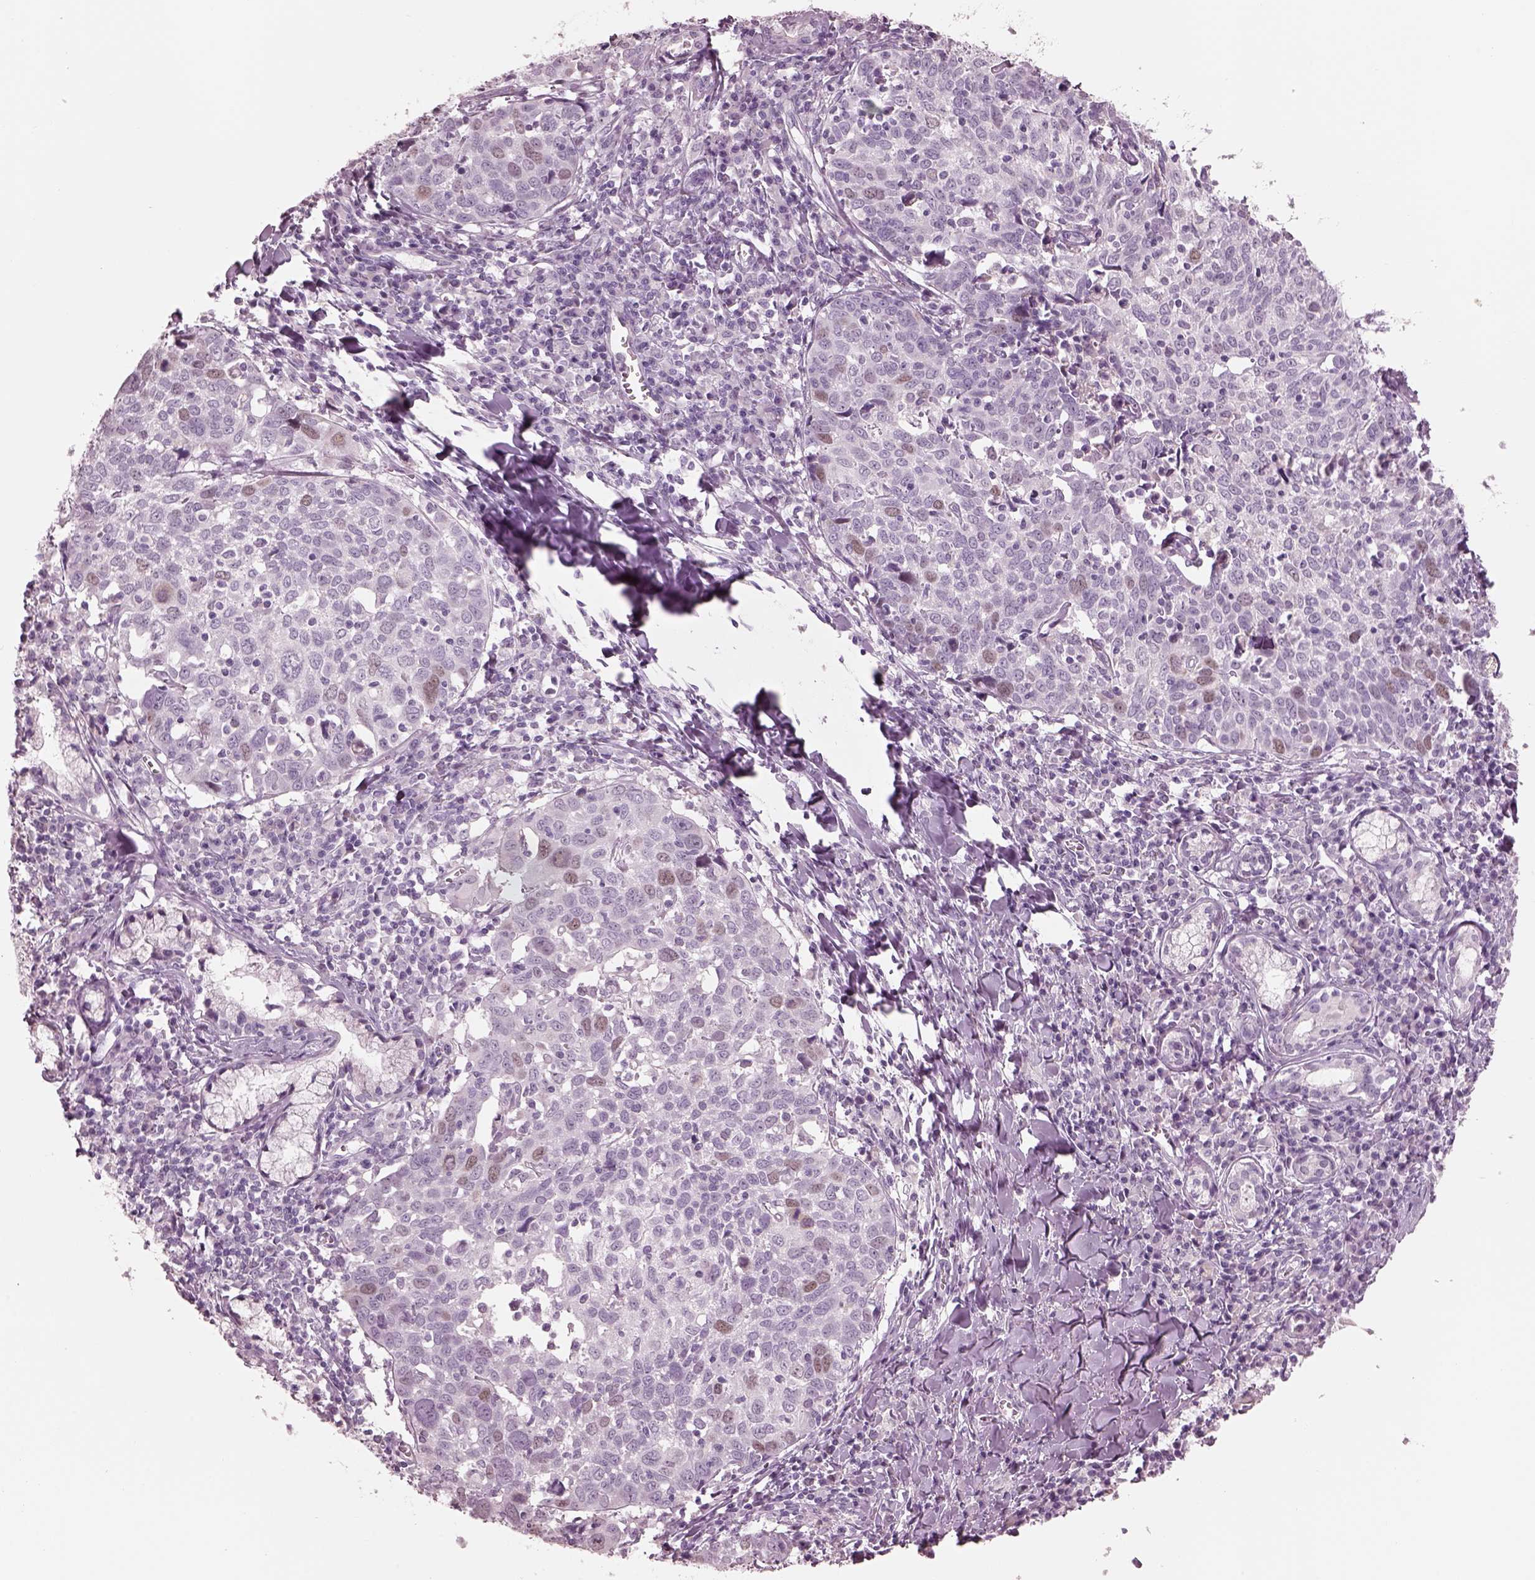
{"staining": {"intensity": "negative", "quantity": "none", "location": "none"}, "tissue": "lung cancer", "cell_type": "Tumor cells", "image_type": "cancer", "snomed": [{"axis": "morphology", "description": "Squamous cell carcinoma, NOS"}, {"axis": "topography", "description": "Lung"}], "caption": "Tumor cells are negative for brown protein staining in squamous cell carcinoma (lung).", "gene": "KRTAP24-1", "patient": {"sex": "male", "age": 57}}